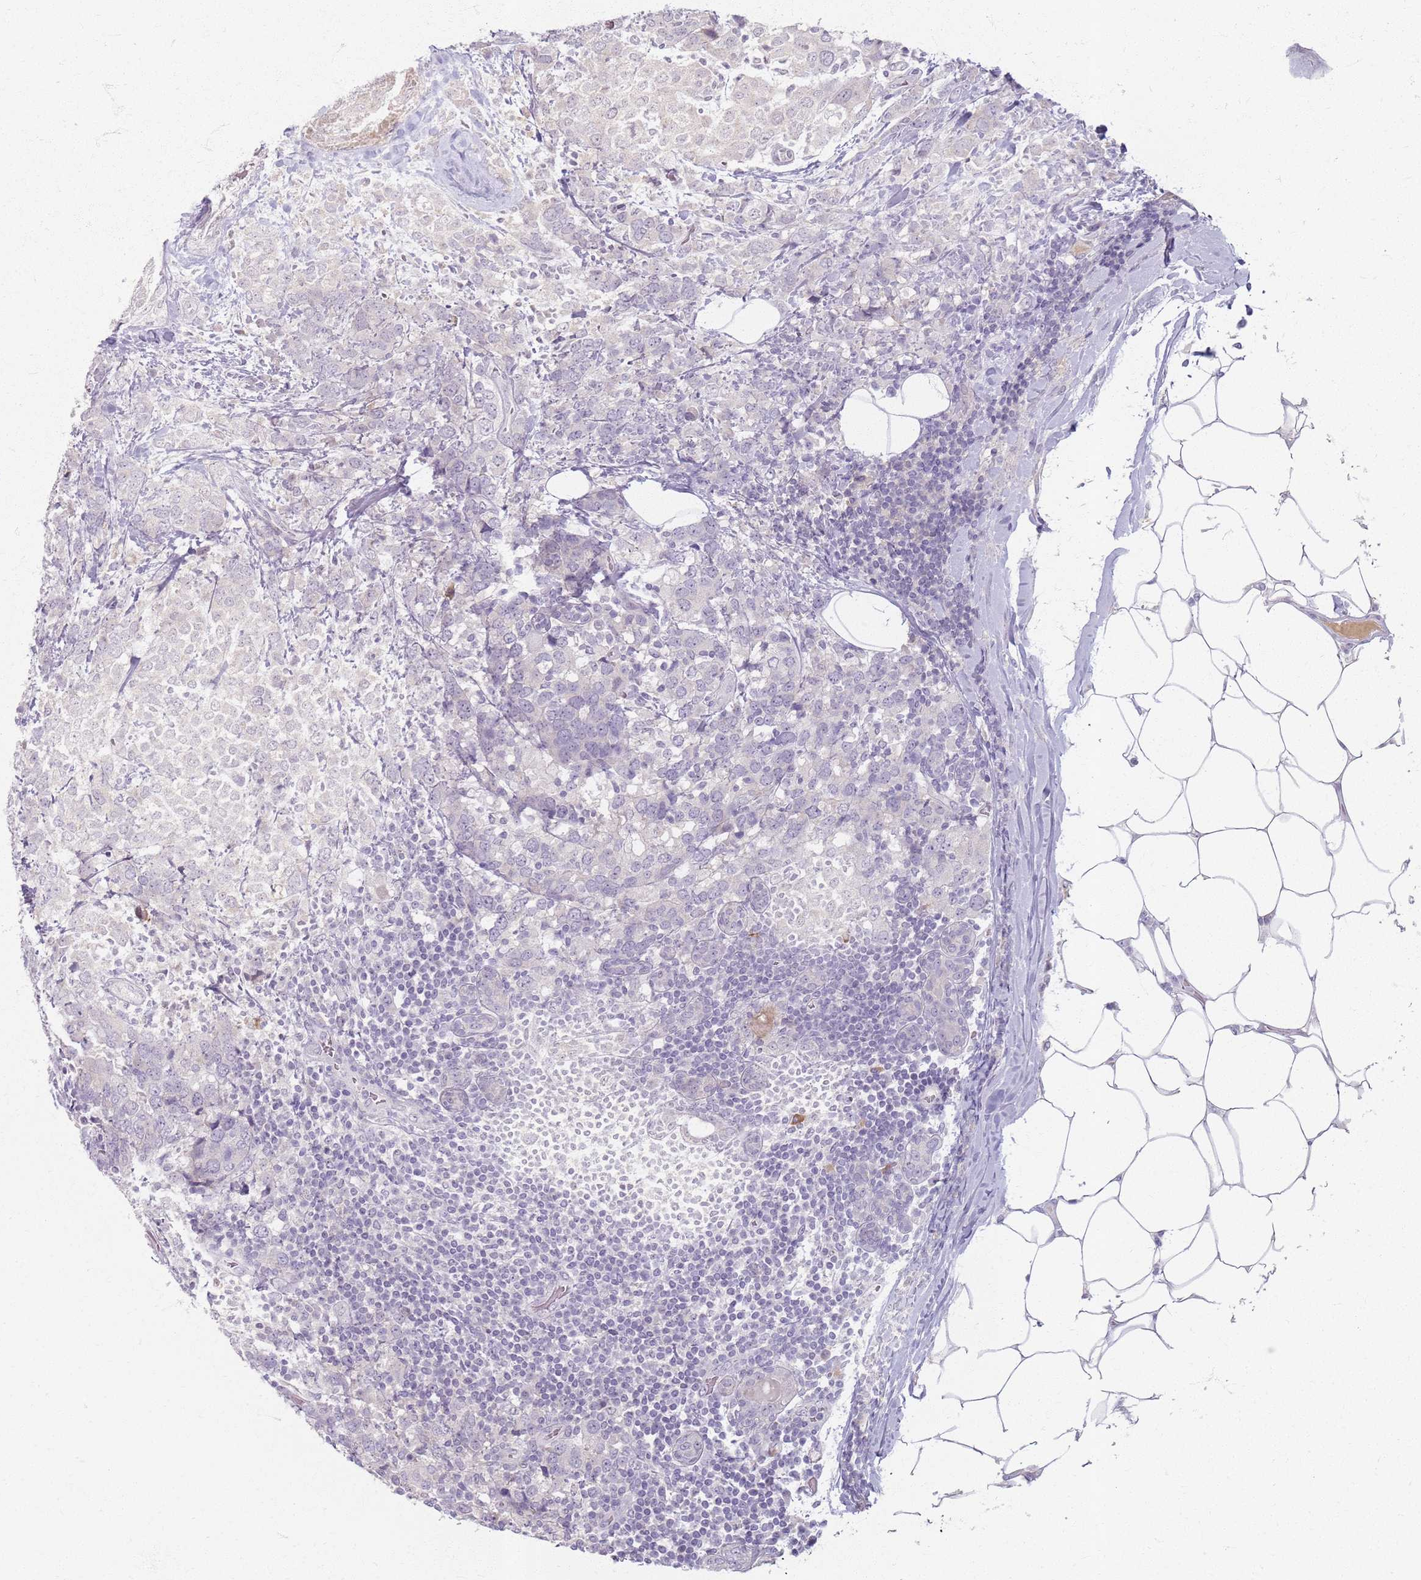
{"staining": {"intensity": "negative", "quantity": "none", "location": "none"}, "tissue": "breast cancer", "cell_type": "Tumor cells", "image_type": "cancer", "snomed": [{"axis": "morphology", "description": "Lobular carcinoma"}, {"axis": "topography", "description": "Breast"}], "caption": "Immunohistochemistry (IHC) of lobular carcinoma (breast) exhibits no positivity in tumor cells.", "gene": "CRIPT", "patient": {"sex": "female", "age": 59}}